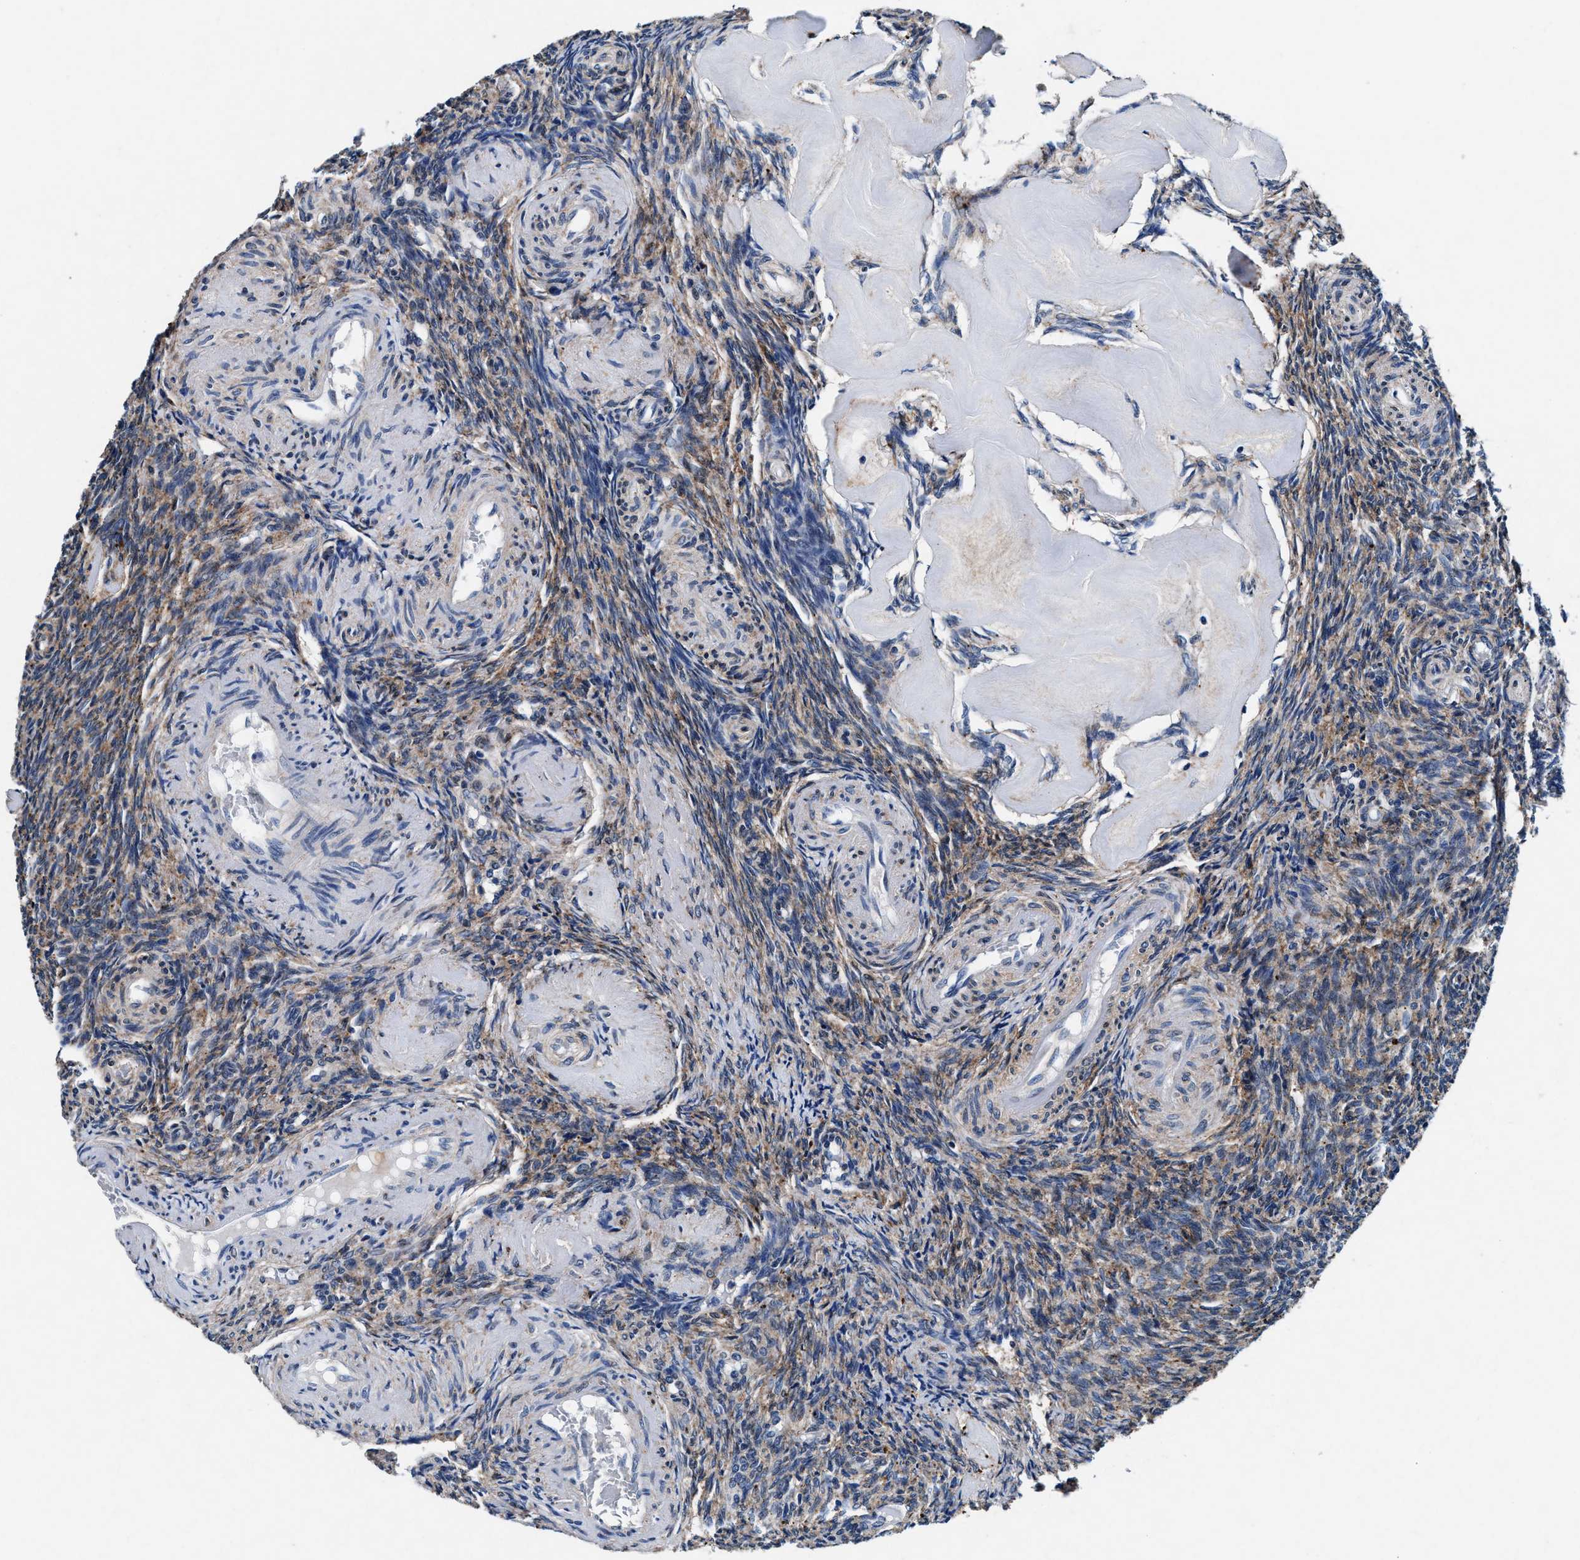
{"staining": {"intensity": "weak", "quantity": "25%-75%", "location": "cytoplasmic/membranous"}, "tissue": "ovary", "cell_type": "Ovarian stroma cells", "image_type": "normal", "snomed": [{"axis": "morphology", "description": "Normal tissue, NOS"}, {"axis": "topography", "description": "Ovary"}], "caption": "Human ovary stained for a protein (brown) displays weak cytoplasmic/membranous positive expression in about 25%-75% of ovarian stroma cells.", "gene": "SLC8A1", "patient": {"sex": "female", "age": 41}}